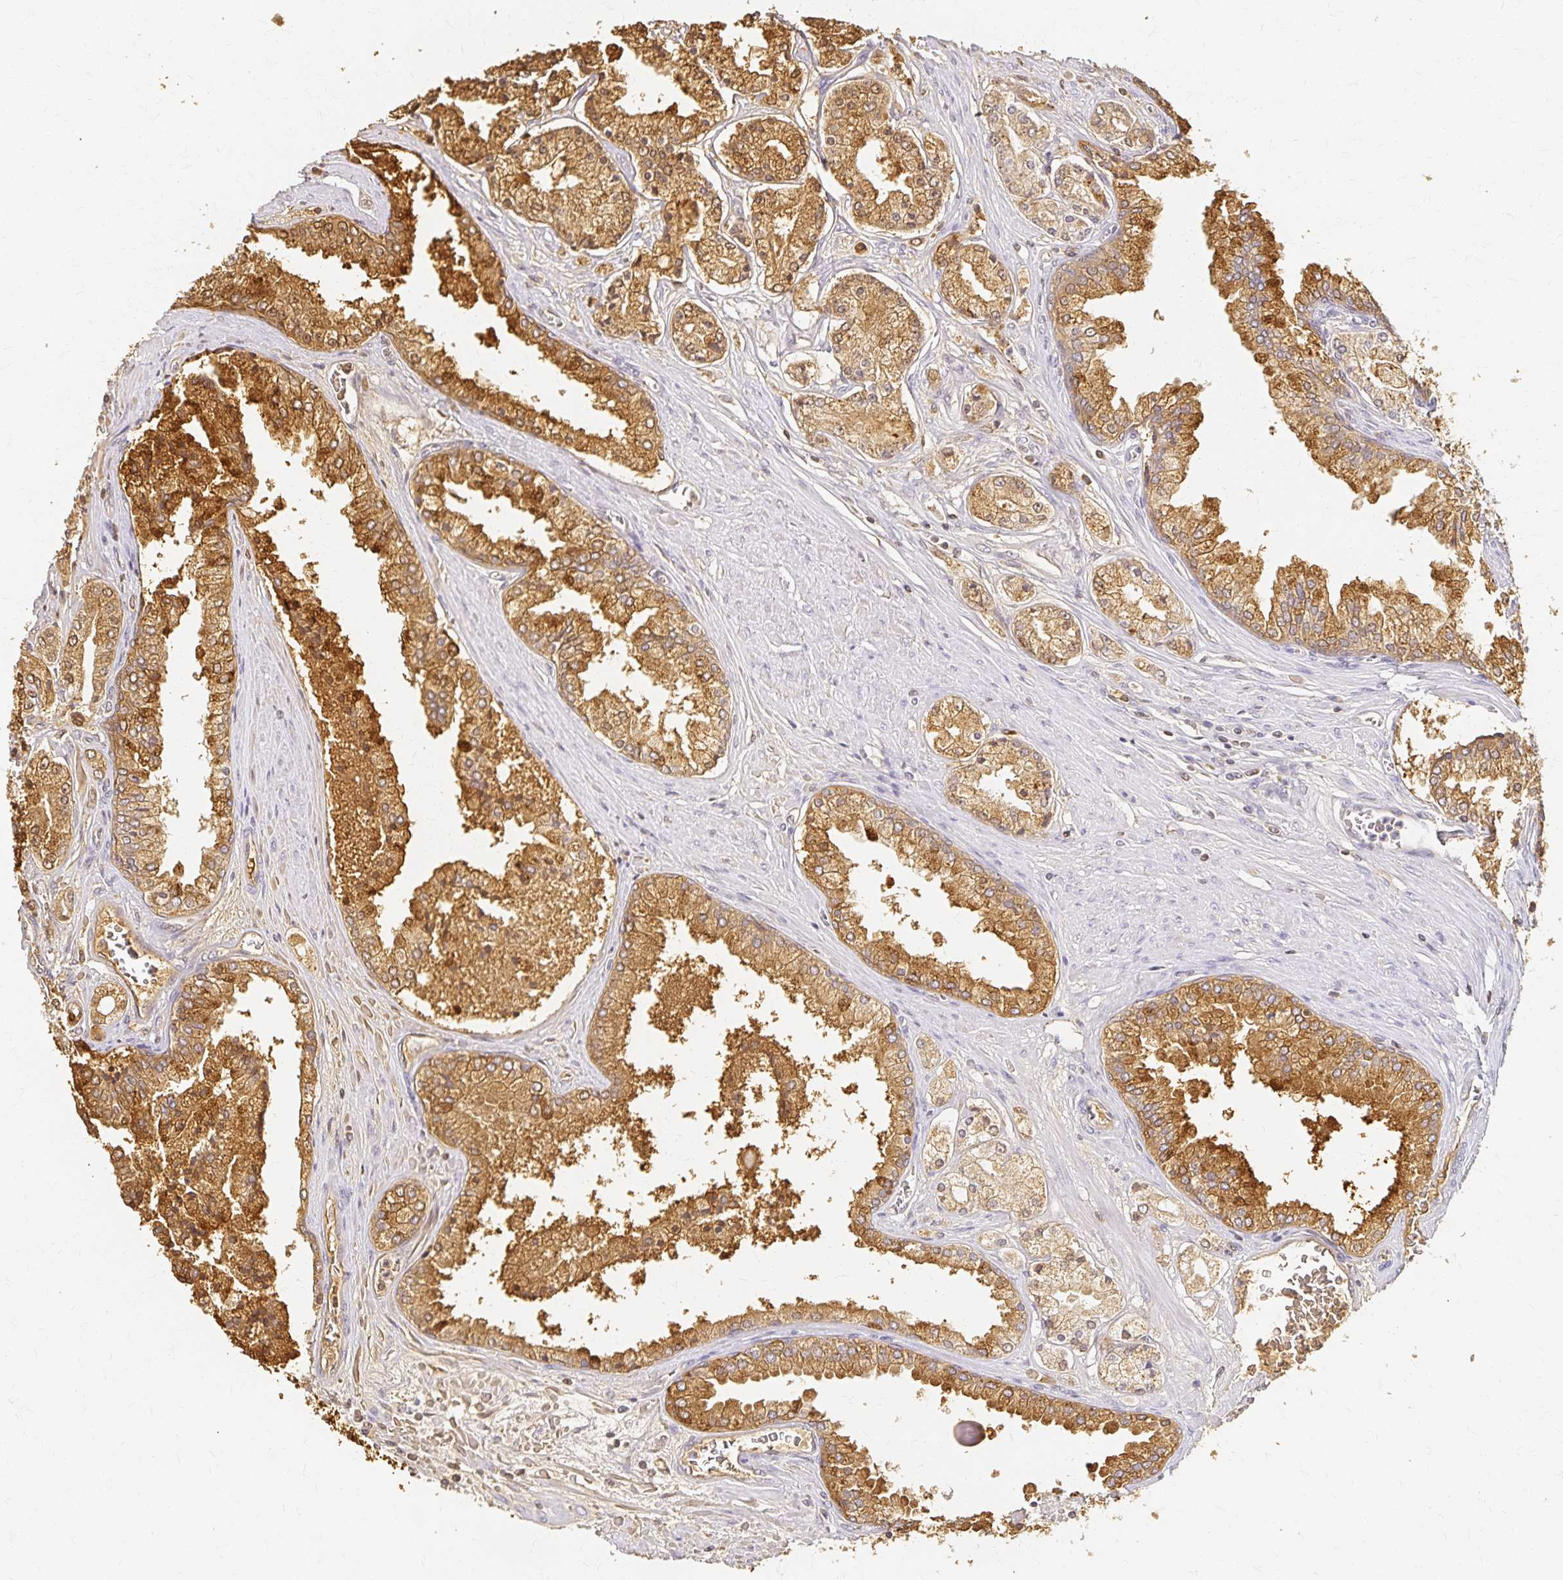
{"staining": {"intensity": "moderate", "quantity": ">75%", "location": "cytoplasmic/membranous"}, "tissue": "prostate cancer", "cell_type": "Tumor cells", "image_type": "cancer", "snomed": [{"axis": "morphology", "description": "Adenocarcinoma, High grade"}, {"axis": "topography", "description": "Prostate"}], "caption": "Adenocarcinoma (high-grade) (prostate) tissue demonstrates moderate cytoplasmic/membranous expression in approximately >75% of tumor cells, visualized by immunohistochemistry. The staining was performed using DAB (3,3'-diaminobenzidine), with brown indicating positive protein expression. Nuclei are stained blue with hematoxylin.", "gene": "AZGP1", "patient": {"sex": "male", "age": 66}}